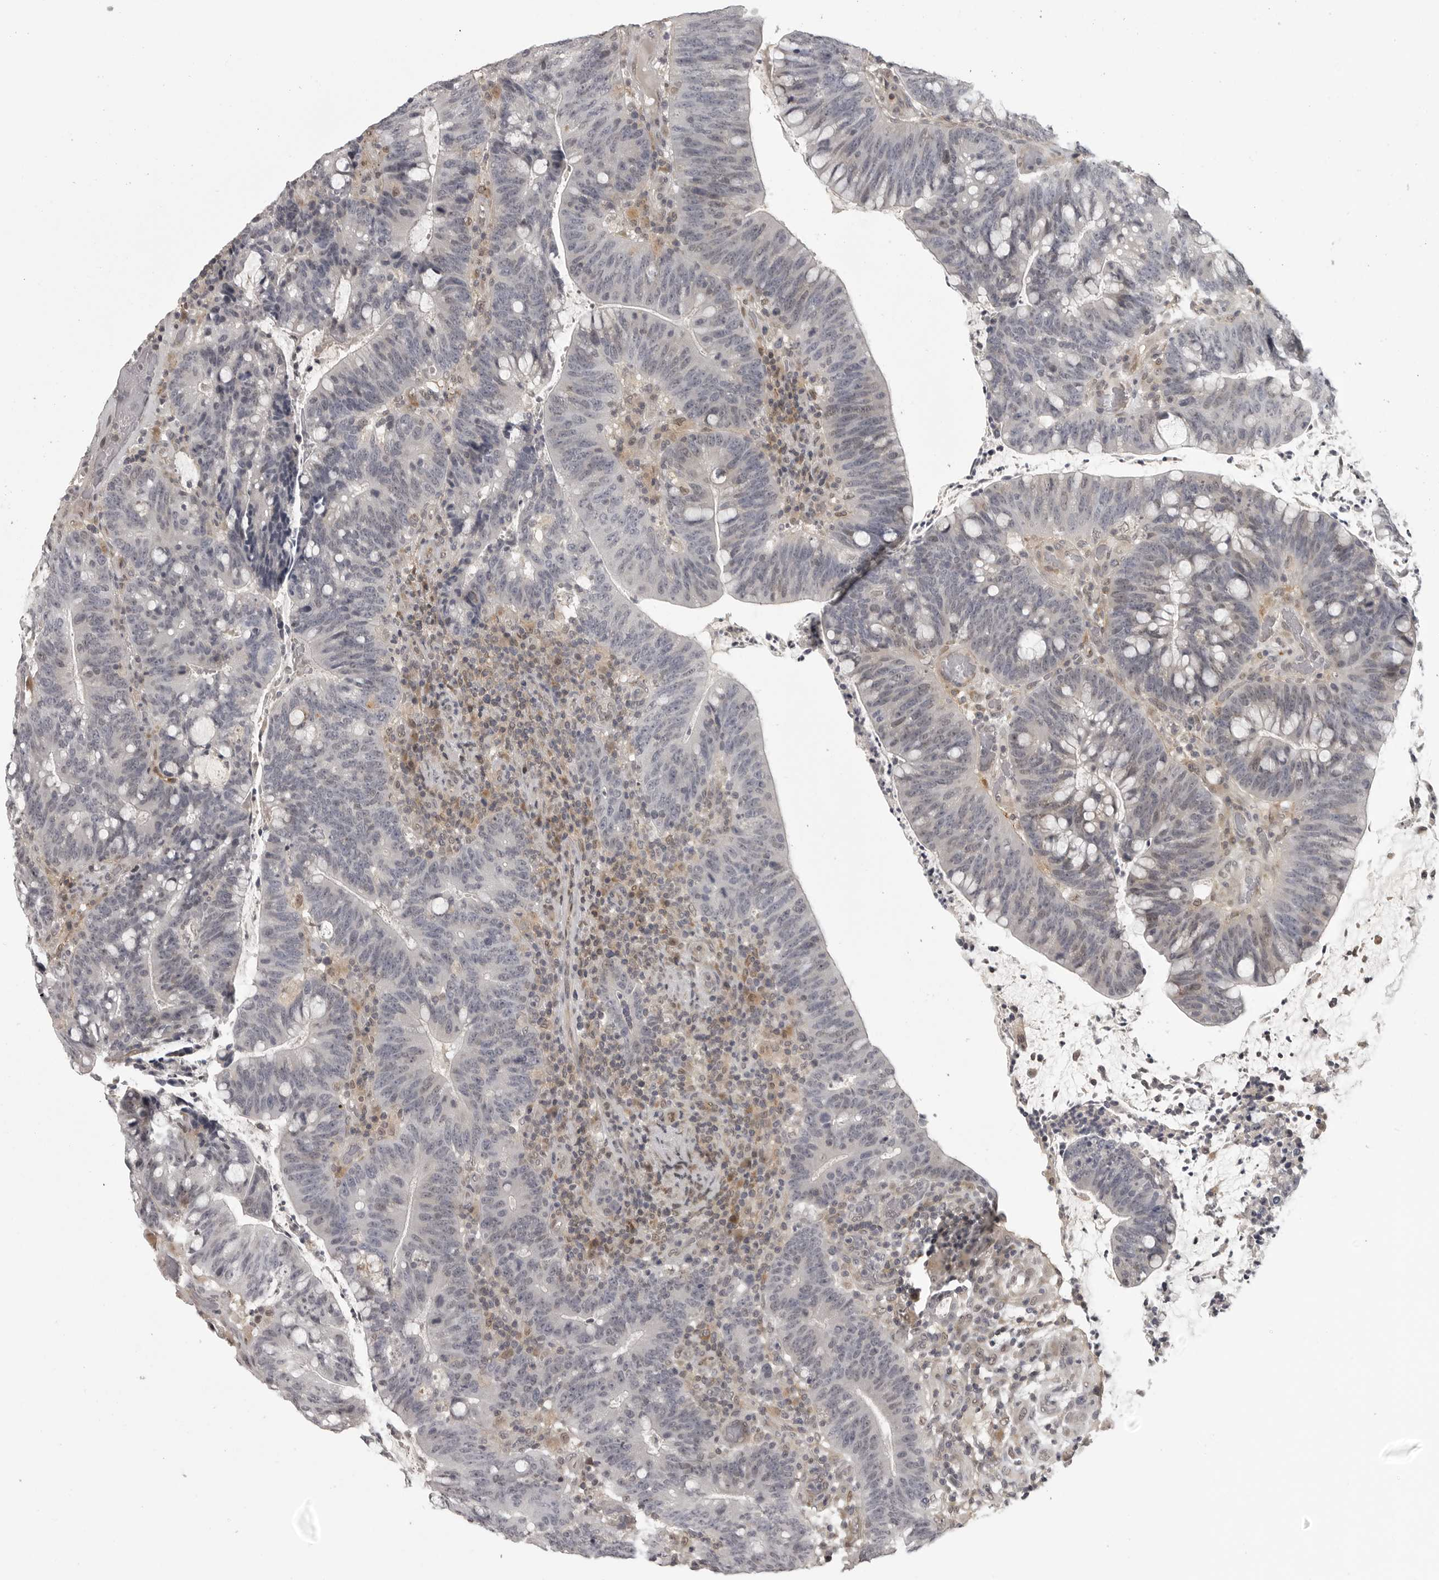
{"staining": {"intensity": "negative", "quantity": "none", "location": "none"}, "tissue": "colorectal cancer", "cell_type": "Tumor cells", "image_type": "cancer", "snomed": [{"axis": "morphology", "description": "Adenocarcinoma, NOS"}, {"axis": "topography", "description": "Colon"}], "caption": "Immunohistochemistry histopathology image of neoplastic tissue: human colorectal cancer (adenocarcinoma) stained with DAB reveals no significant protein positivity in tumor cells.", "gene": "UROD", "patient": {"sex": "female", "age": 66}}